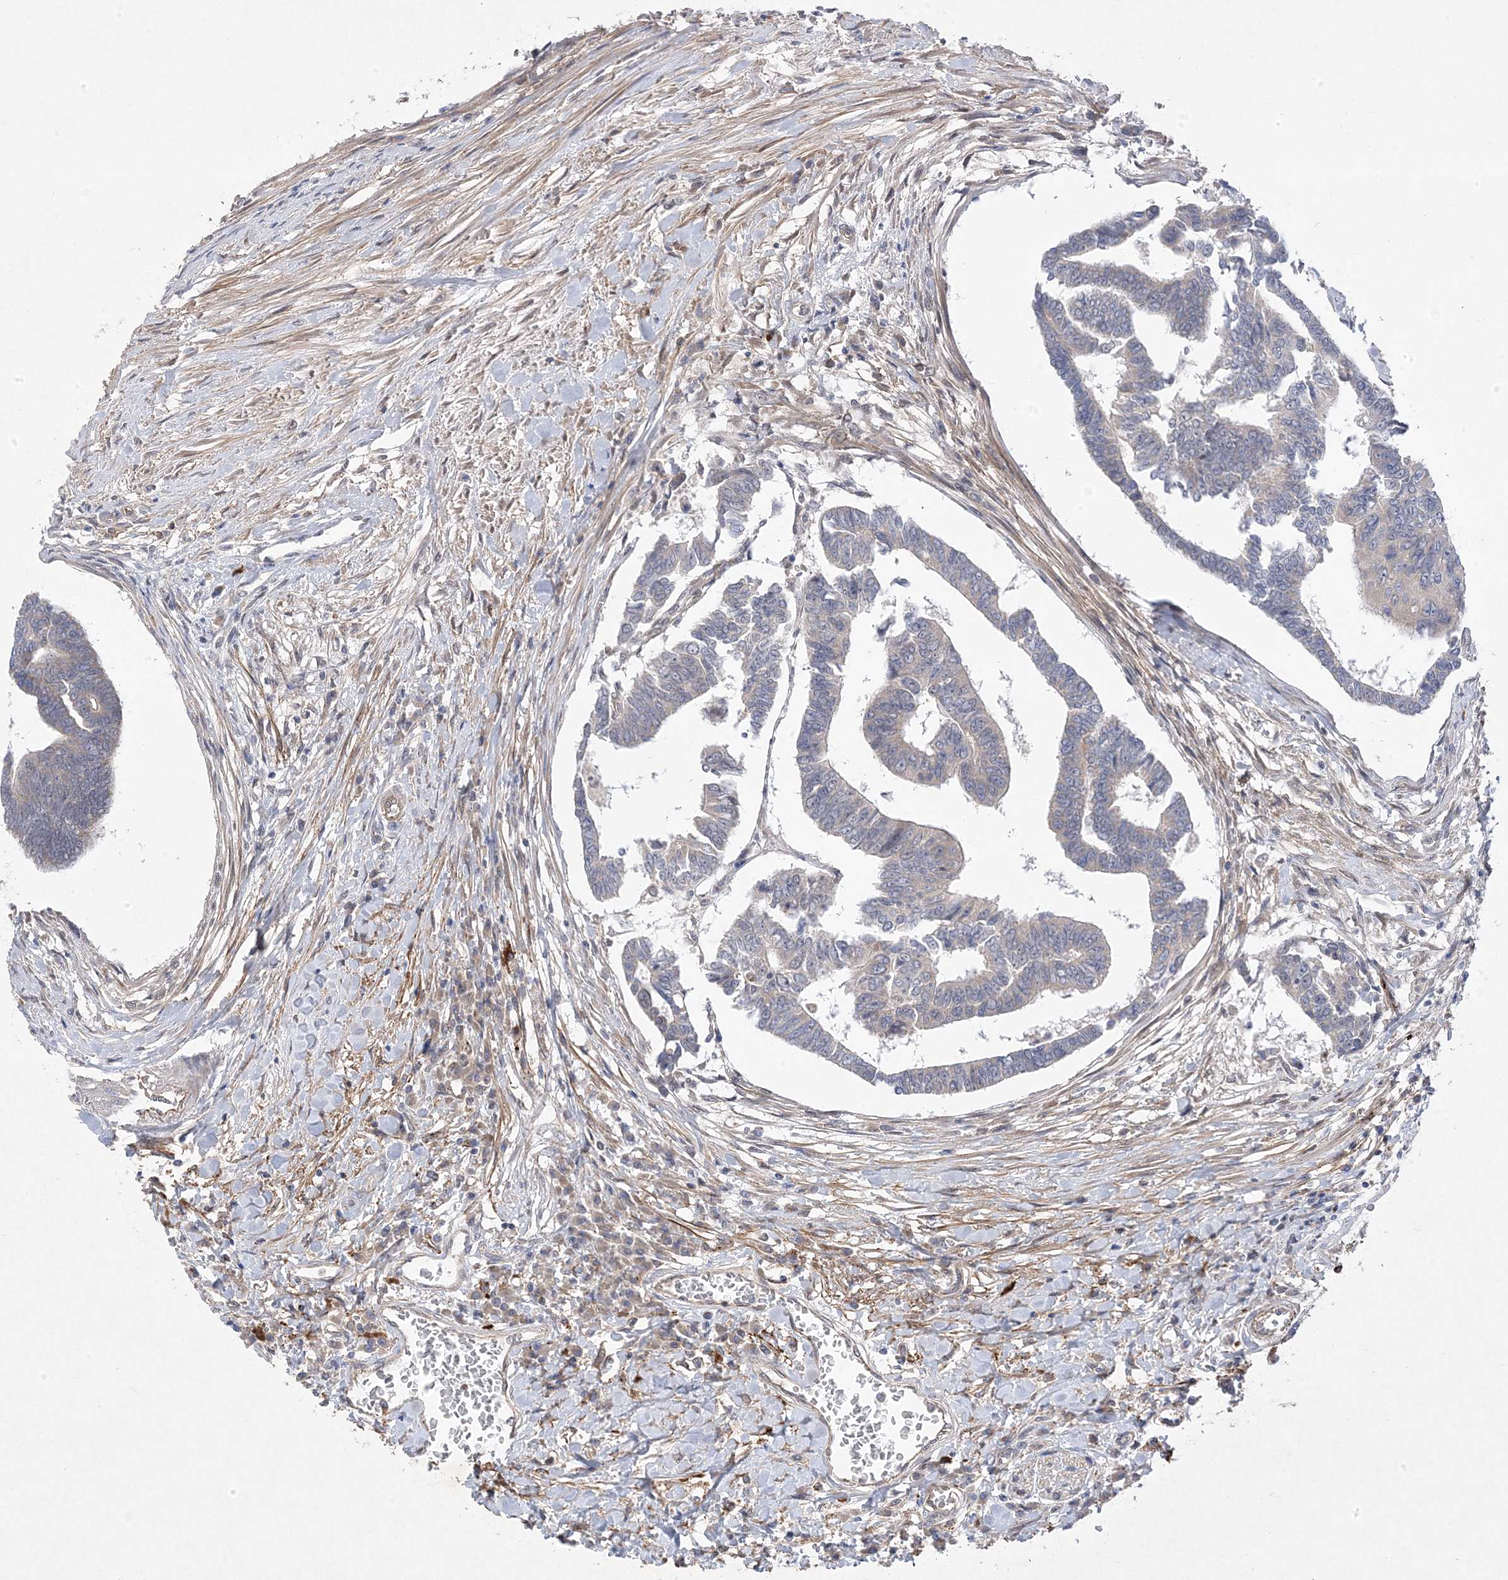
{"staining": {"intensity": "negative", "quantity": "none", "location": "none"}, "tissue": "colorectal cancer", "cell_type": "Tumor cells", "image_type": "cancer", "snomed": [{"axis": "morphology", "description": "Adenocarcinoma, NOS"}, {"axis": "topography", "description": "Rectum"}], "caption": "Tumor cells are negative for protein expression in human colorectal cancer (adenocarcinoma).", "gene": "ANAPC1", "patient": {"sex": "female", "age": 65}}